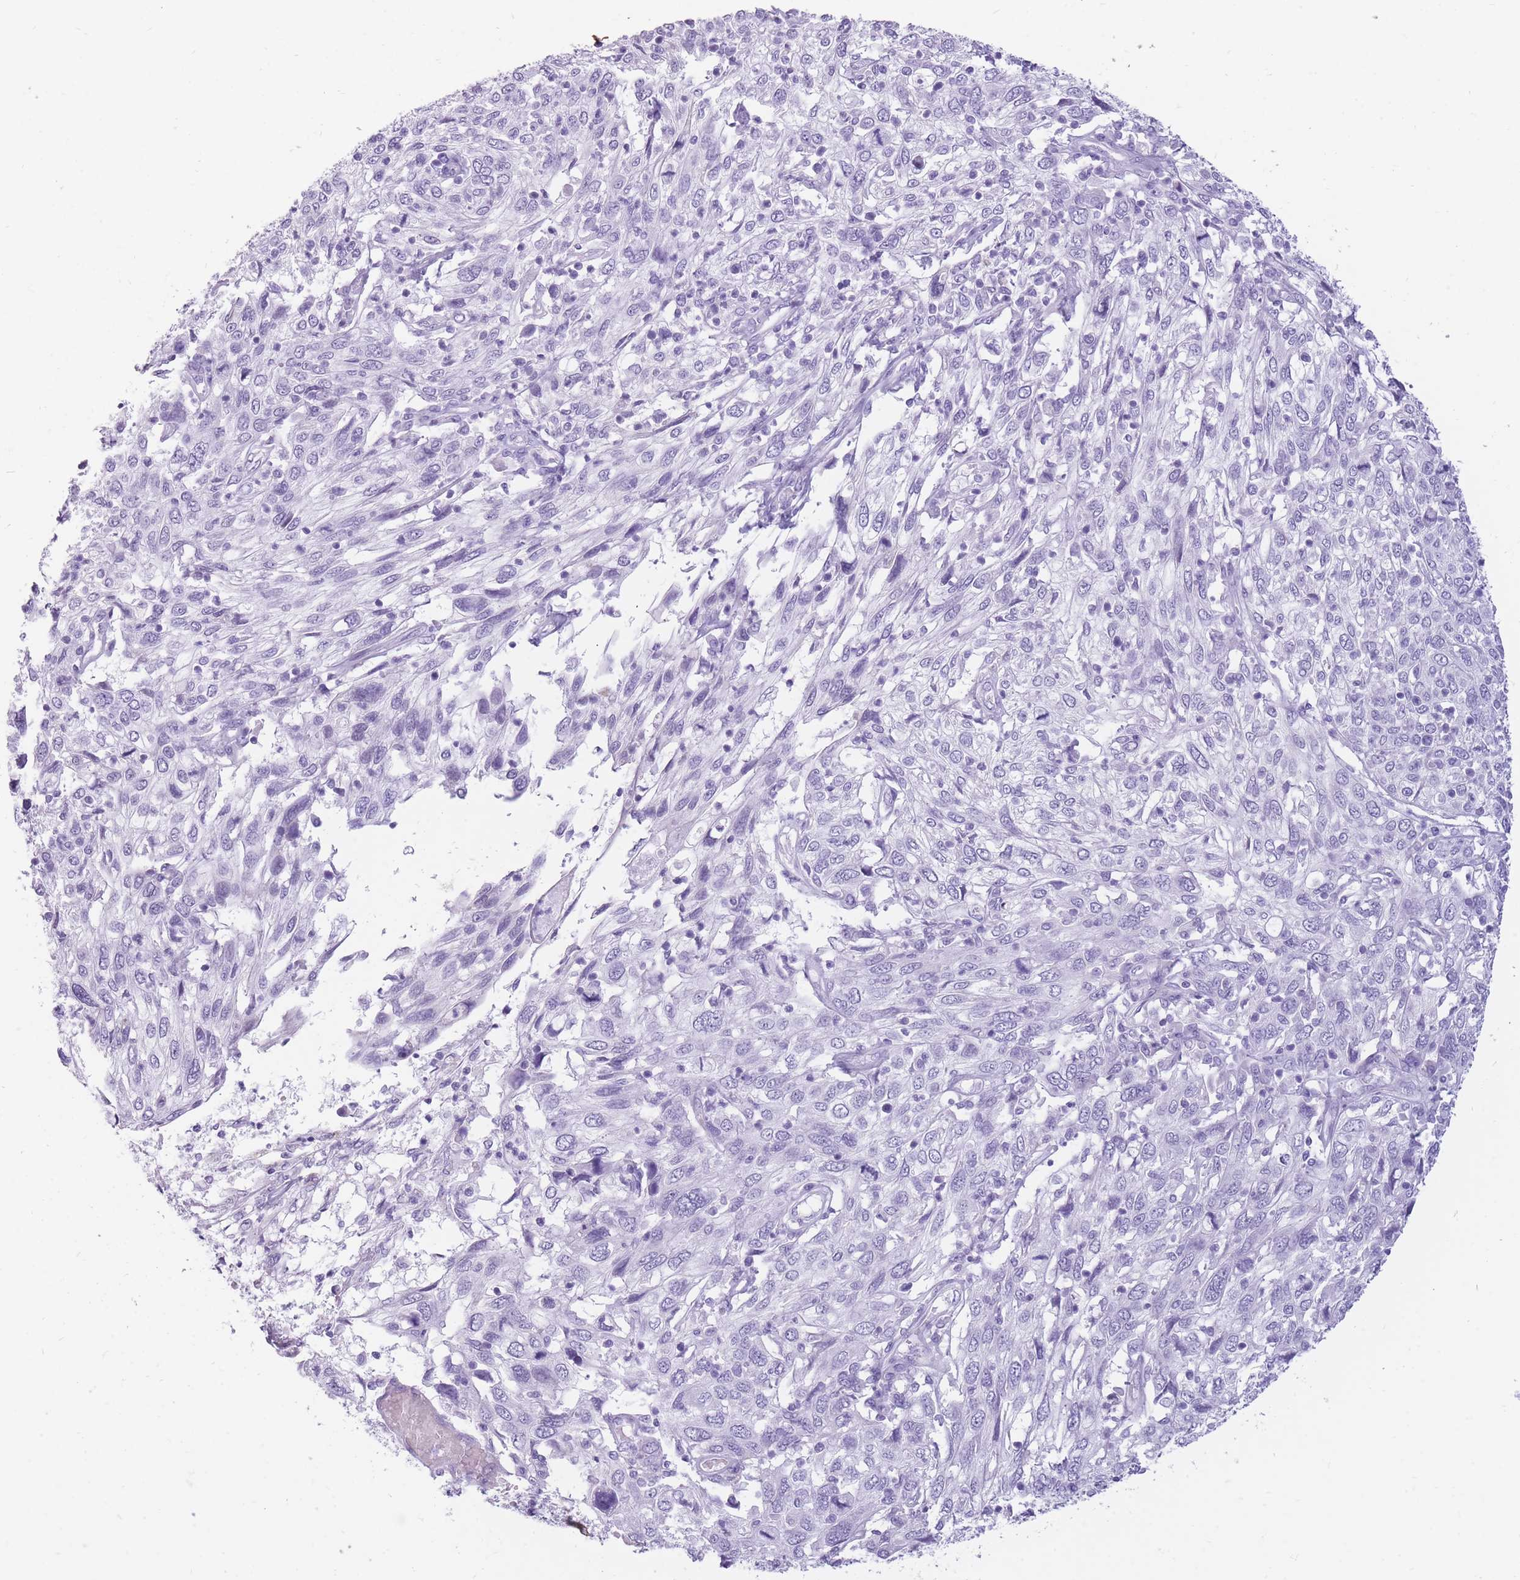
{"staining": {"intensity": "negative", "quantity": "none", "location": "none"}, "tissue": "cervical cancer", "cell_type": "Tumor cells", "image_type": "cancer", "snomed": [{"axis": "morphology", "description": "Squamous cell carcinoma, NOS"}, {"axis": "topography", "description": "Cervix"}], "caption": "Cervical cancer stained for a protein using IHC reveals no staining tumor cells.", "gene": "CYP21A2", "patient": {"sex": "female", "age": 46}}